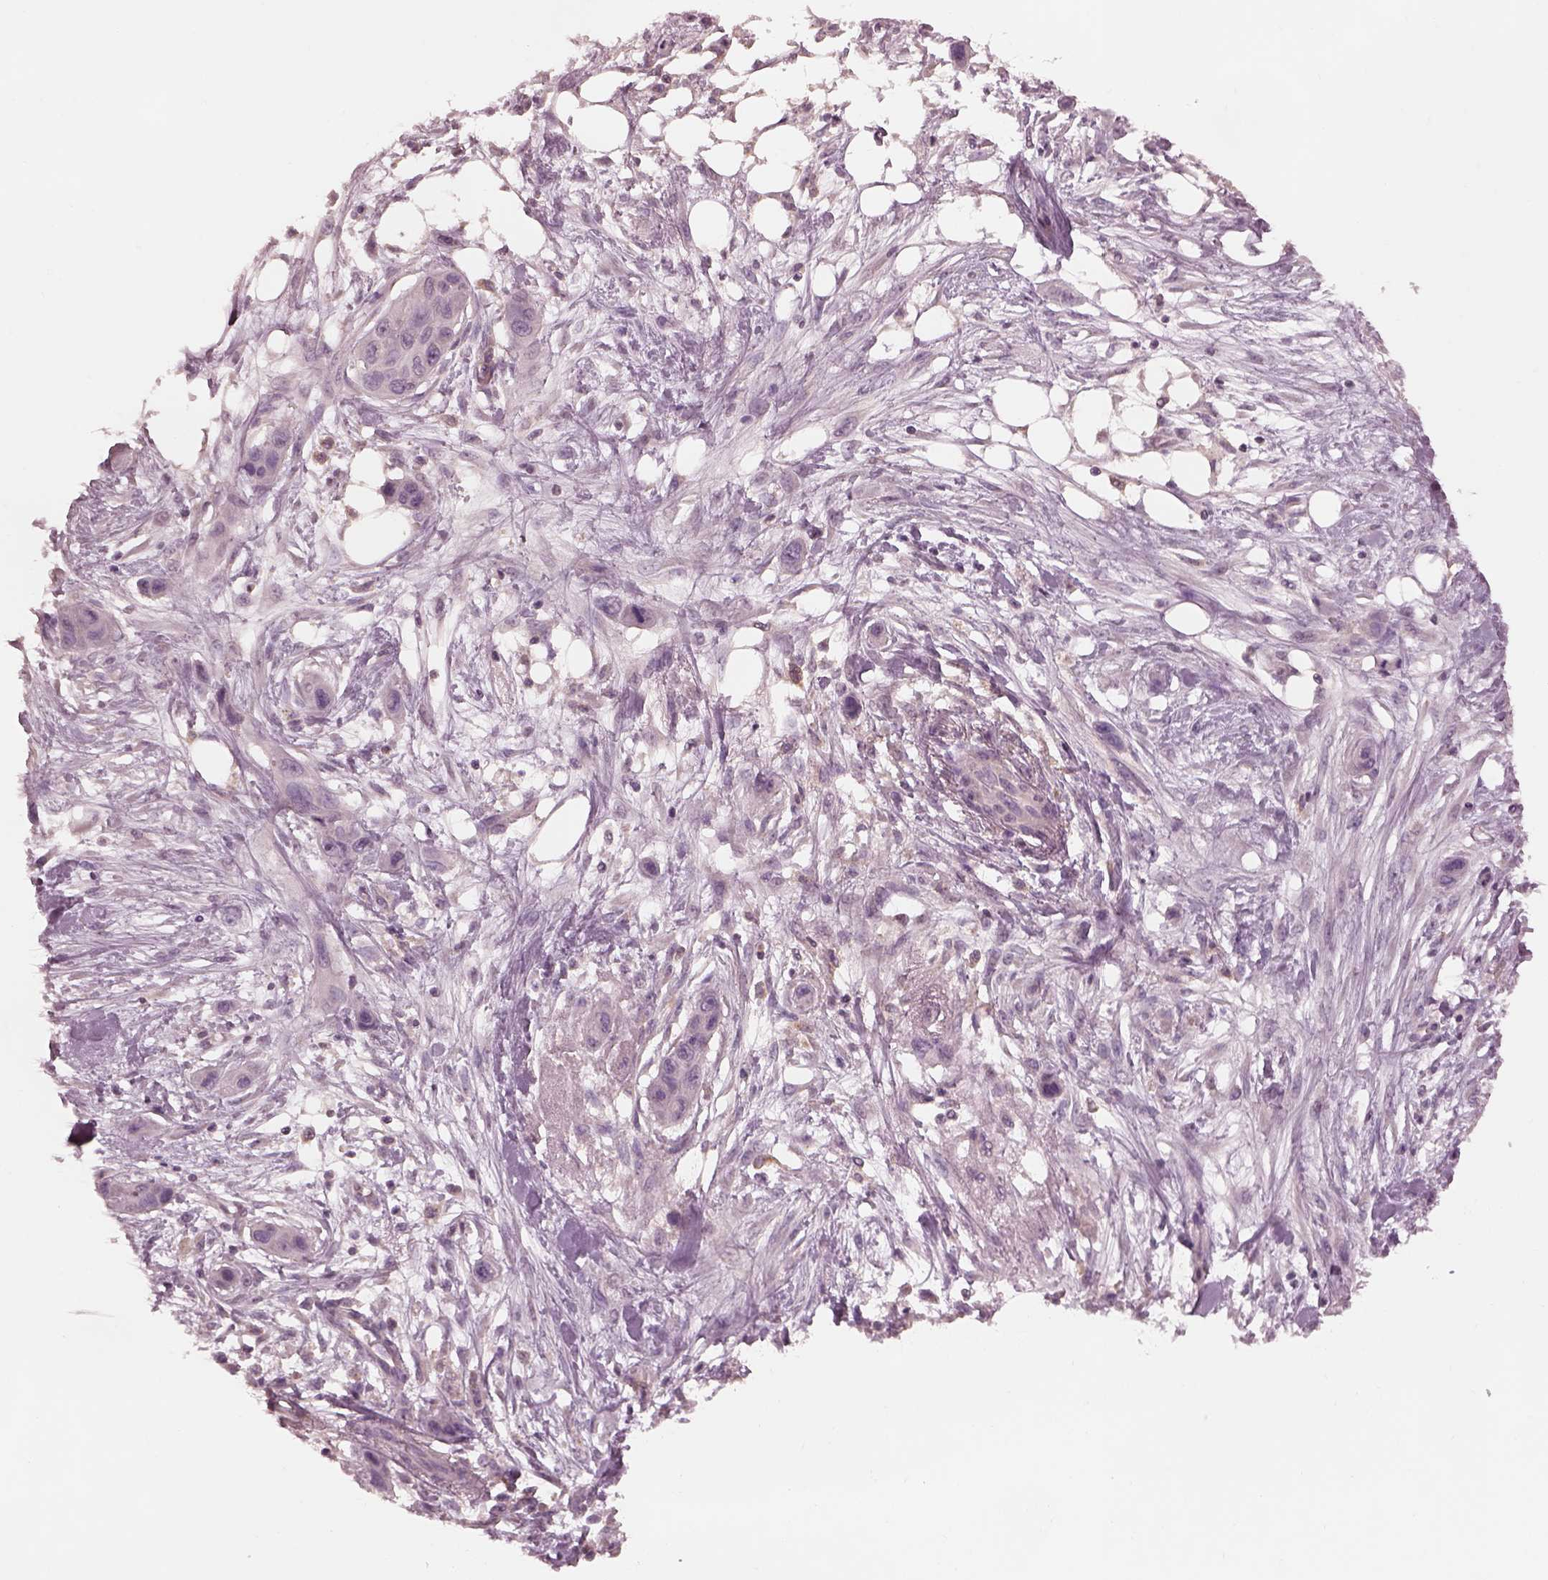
{"staining": {"intensity": "negative", "quantity": "none", "location": "none"}, "tissue": "skin cancer", "cell_type": "Tumor cells", "image_type": "cancer", "snomed": [{"axis": "morphology", "description": "Squamous cell carcinoma, NOS"}, {"axis": "topography", "description": "Skin"}], "caption": "DAB (3,3'-diaminobenzidine) immunohistochemical staining of human skin squamous cell carcinoma shows no significant positivity in tumor cells. (Stains: DAB (3,3'-diaminobenzidine) IHC with hematoxylin counter stain, Microscopy: brightfield microscopy at high magnification).", "gene": "PRKACG", "patient": {"sex": "male", "age": 79}}